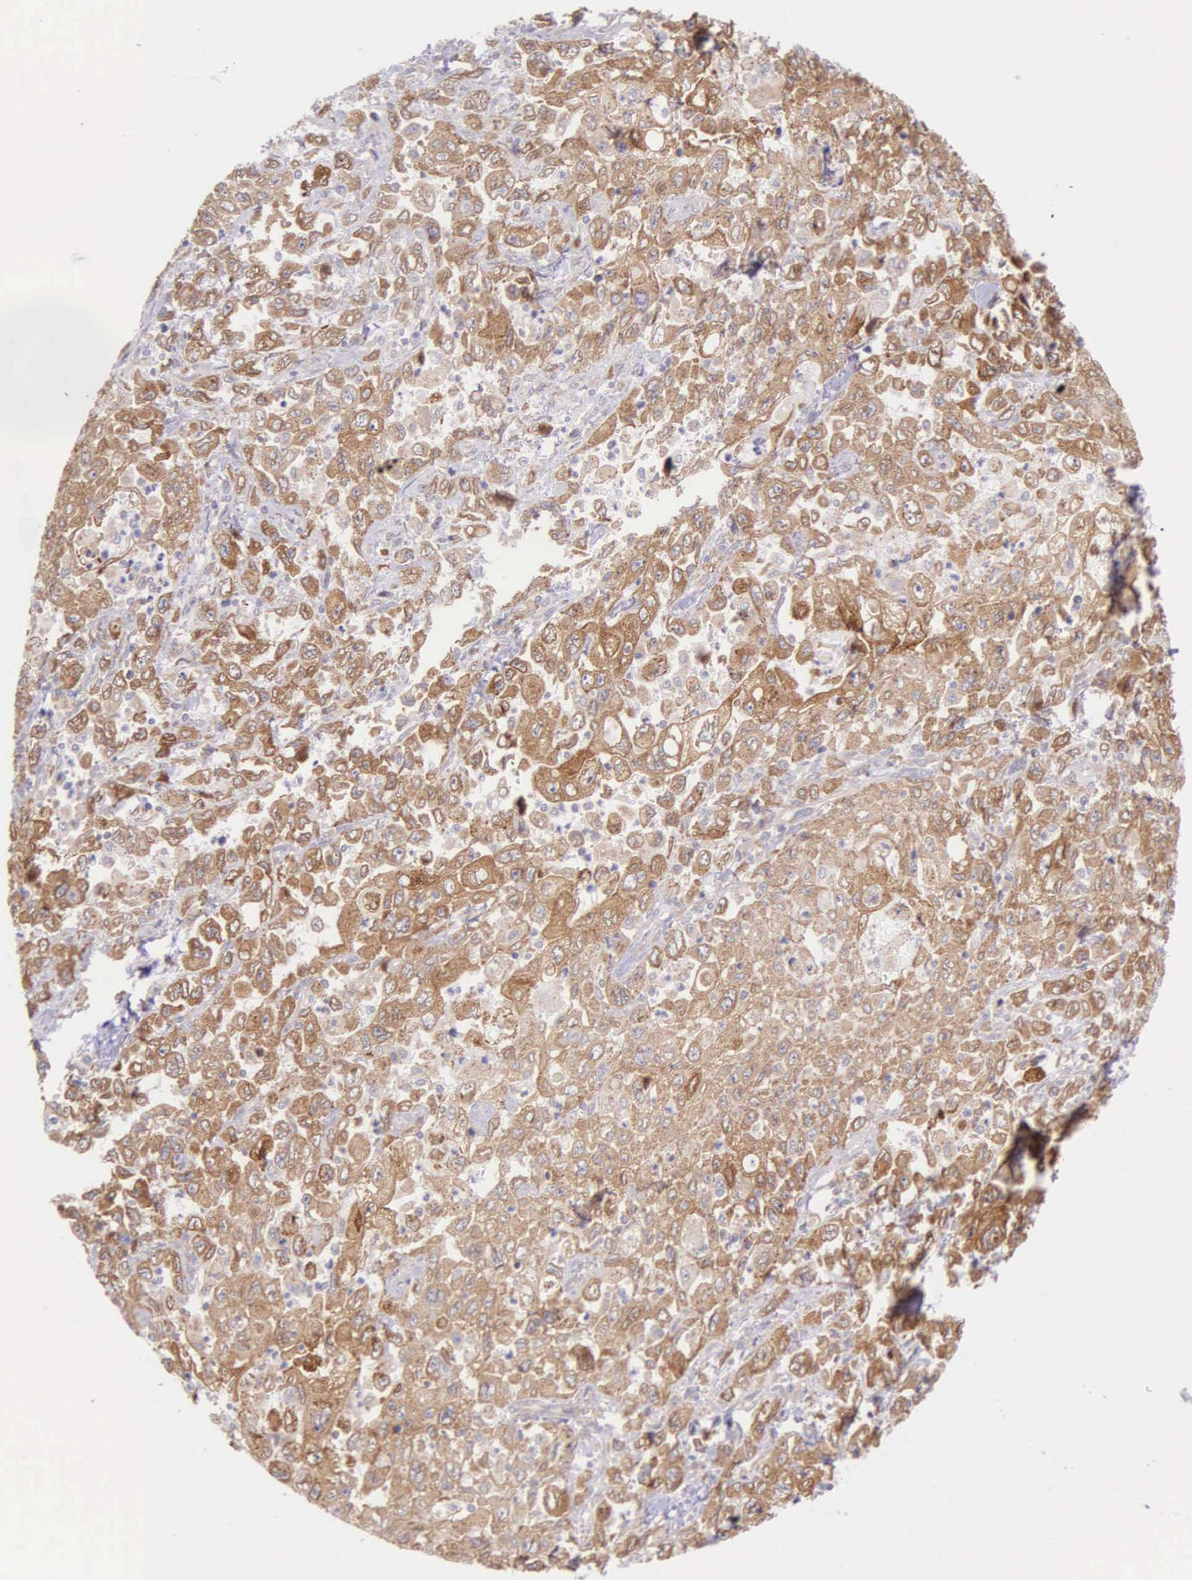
{"staining": {"intensity": "moderate", "quantity": ">75%", "location": "cytoplasmic/membranous"}, "tissue": "pancreatic cancer", "cell_type": "Tumor cells", "image_type": "cancer", "snomed": [{"axis": "morphology", "description": "Adenocarcinoma, NOS"}, {"axis": "topography", "description": "Pancreas"}], "caption": "Human pancreatic cancer (adenocarcinoma) stained with a brown dye shows moderate cytoplasmic/membranous positive expression in about >75% of tumor cells.", "gene": "NSDHL", "patient": {"sex": "male", "age": 70}}